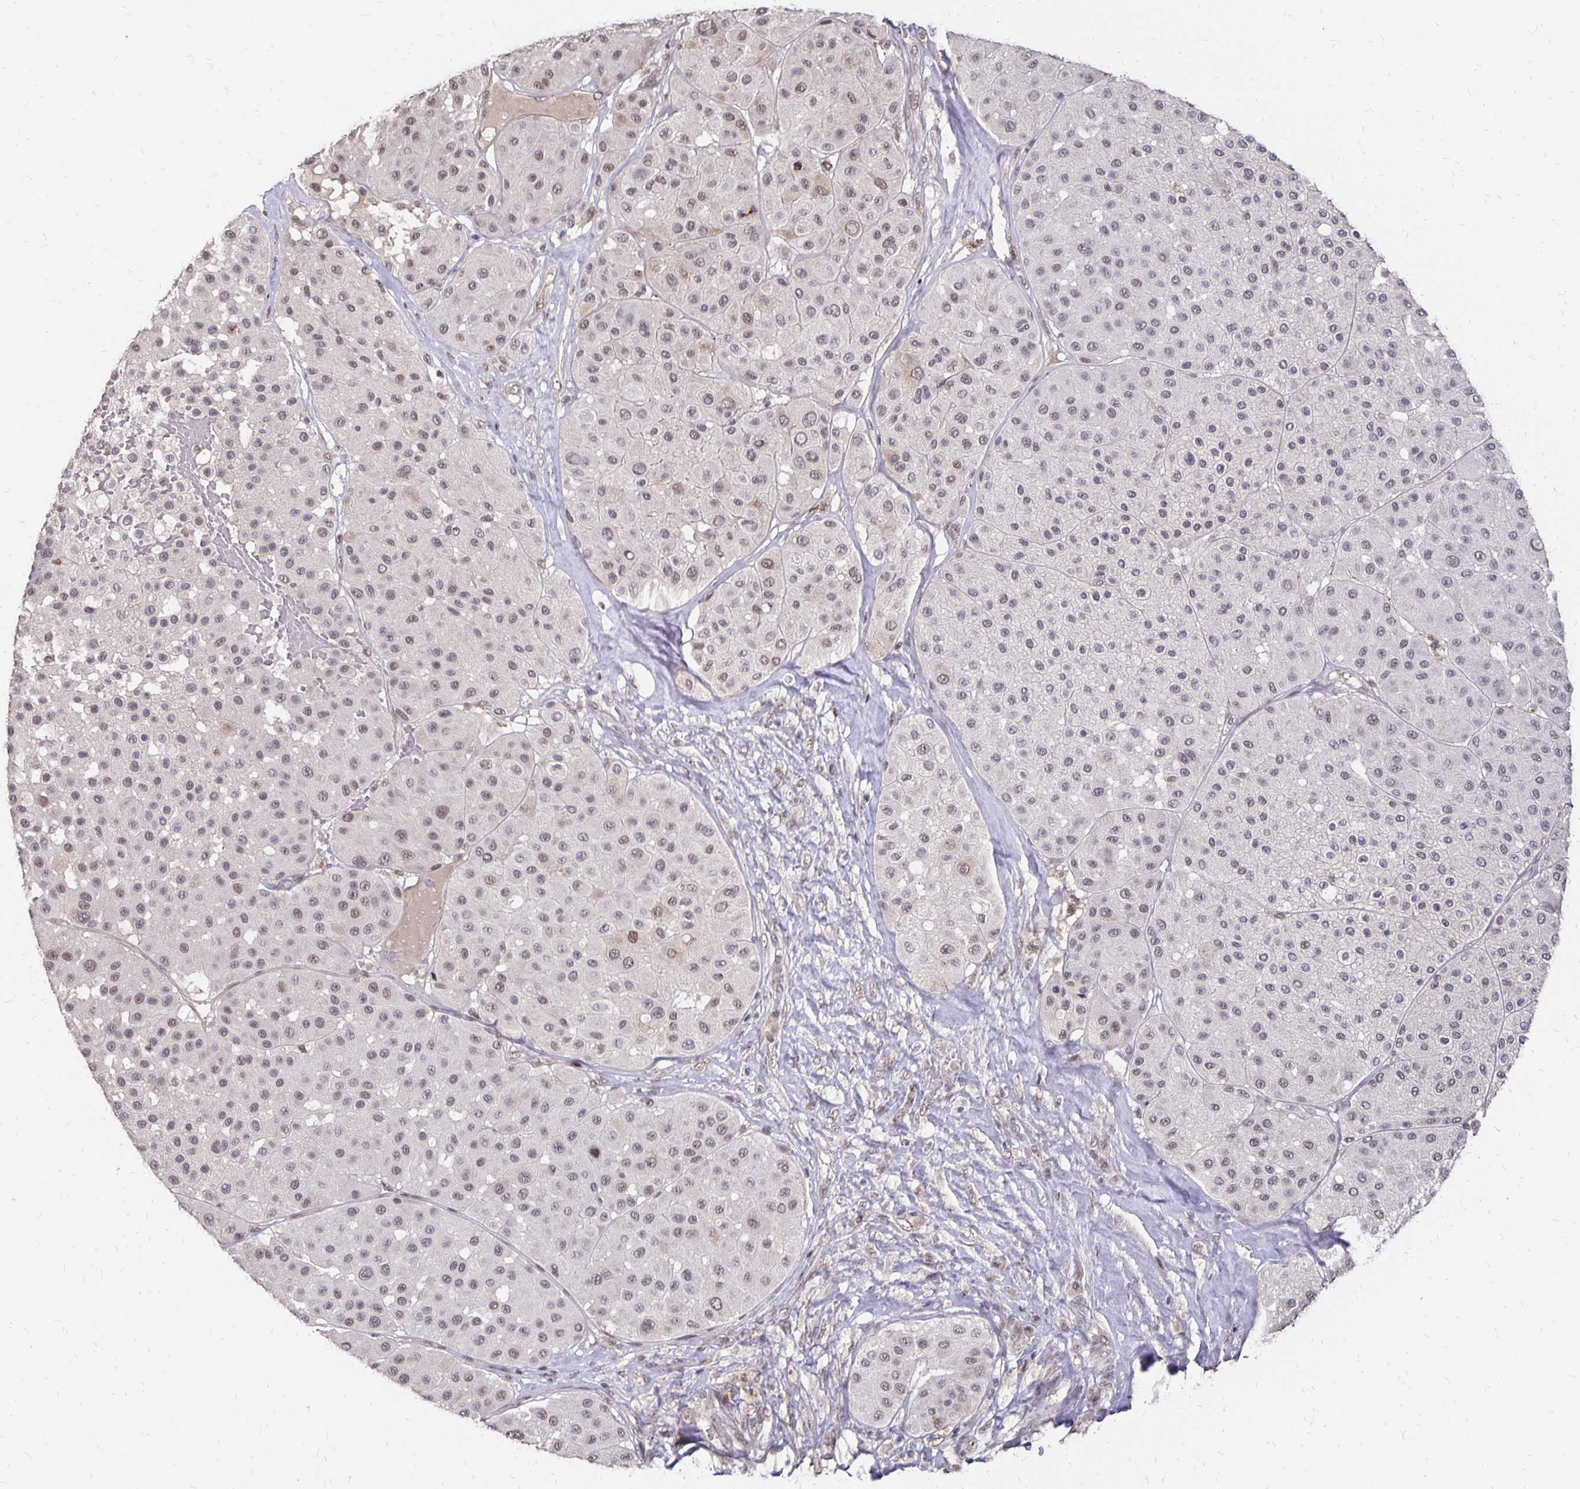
{"staining": {"intensity": "weak", "quantity": "<25%", "location": "nuclear"}, "tissue": "melanoma", "cell_type": "Tumor cells", "image_type": "cancer", "snomed": [{"axis": "morphology", "description": "Malignant melanoma, Metastatic site"}, {"axis": "topography", "description": "Smooth muscle"}], "caption": "Malignant melanoma (metastatic site) stained for a protein using immunohistochemistry demonstrates no expression tumor cells.", "gene": "CLASRP", "patient": {"sex": "male", "age": 41}}